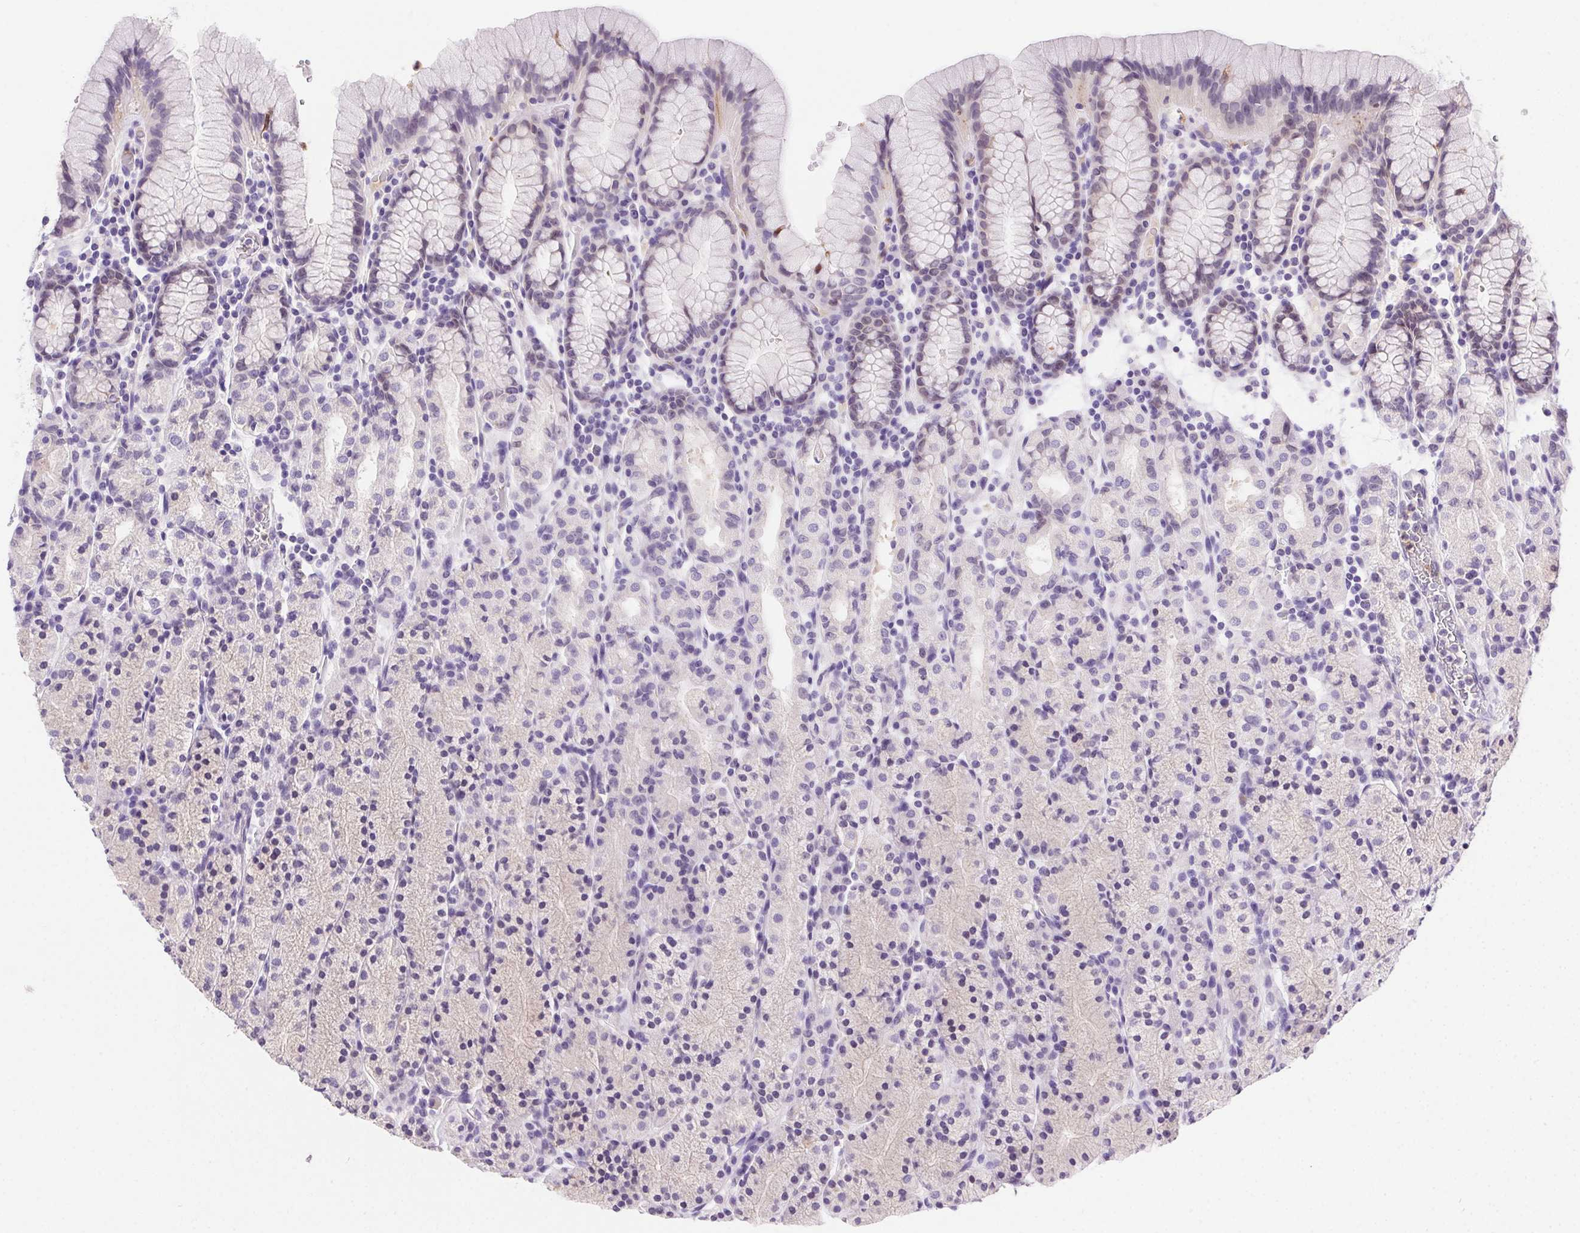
{"staining": {"intensity": "weak", "quantity": "<25%", "location": "cytoplasmic/membranous"}, "tissue": "stomach", "cell_type": "Glandular cells", "image_type": "normal", "snomed": [{"axis": "morphology", "description": "Normal tissue, NOS"}, {"axis": "topography", "description": "Stomach, upper"}, {"axis": "topography", "description": "Stomach"}], "caption": "This histopathology image is of benign stomach stained with immunohistochemistry (IHC) to label a protein in brown with the nuclei are counter-stained blue. There is no expression in glandular cells. The staining is performed using DAB brown chromogen with nuclei counter-stained in using hematoxylin.", "gene": "SSTR4", "patient": {"sex": "male", "age": 62}}